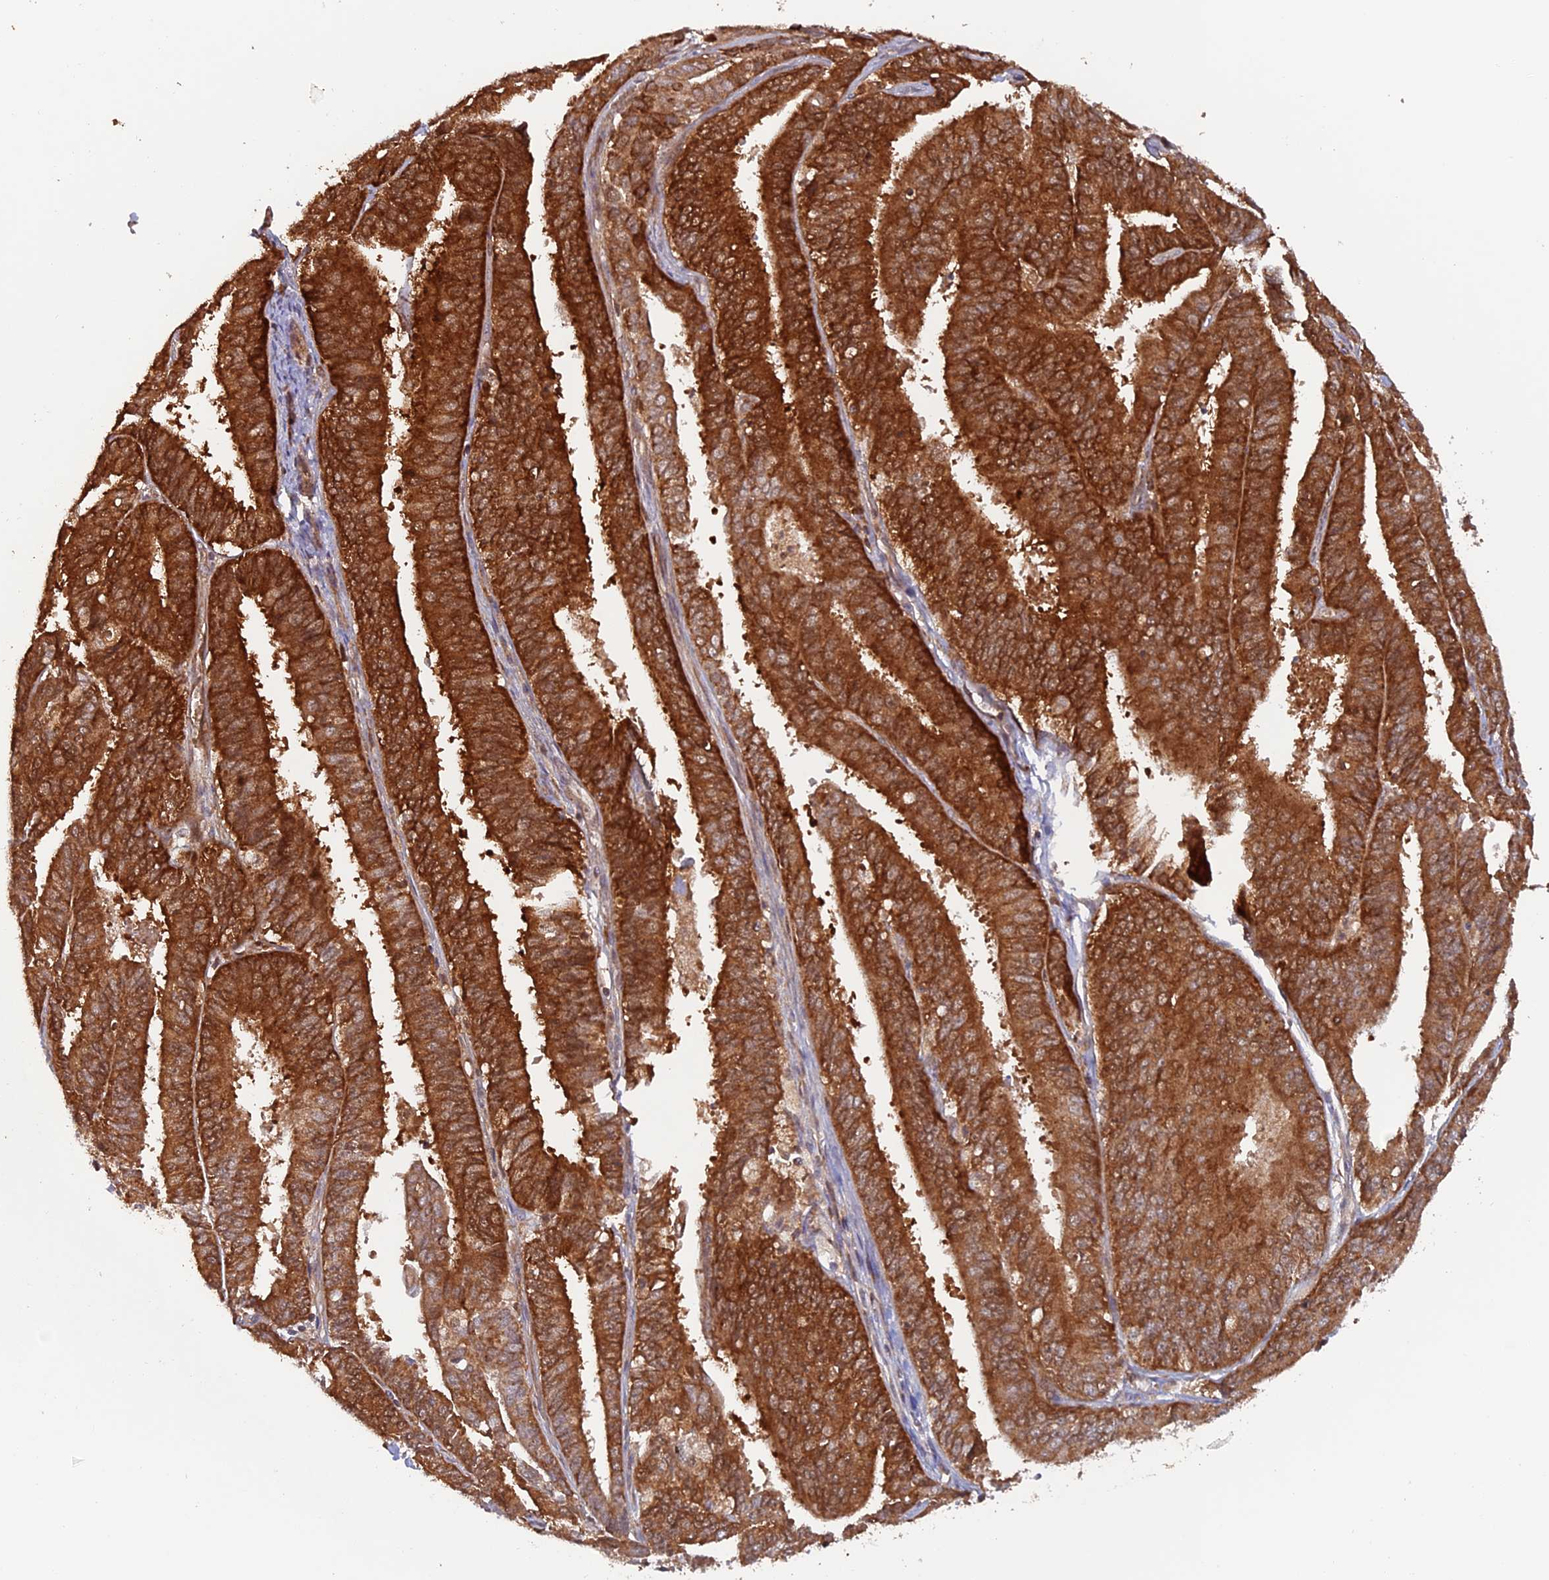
{"staining": {"intensity": "strong", "quantity": ">75%", "location": "cytoplasmic/membranous"}, "tissue": "endometrial cancer", "cell_type": "Tumor cells", "image_type": "cancer", "snomed": [{"axis": "morphology", "description": "Adenocarcinoma, NOS"}, {"axis": "topography", "description": "Endometrium"}], "caption": "Immunohistochemical staining of human endometrial cancer (adenocarcinoma) exhibits high levels of strong cytoplasmic/membranous protein expression in approximately >75% of tumor cells.", "gene": "DTYMK", "patient": {"sex": "female", "age": 73}}